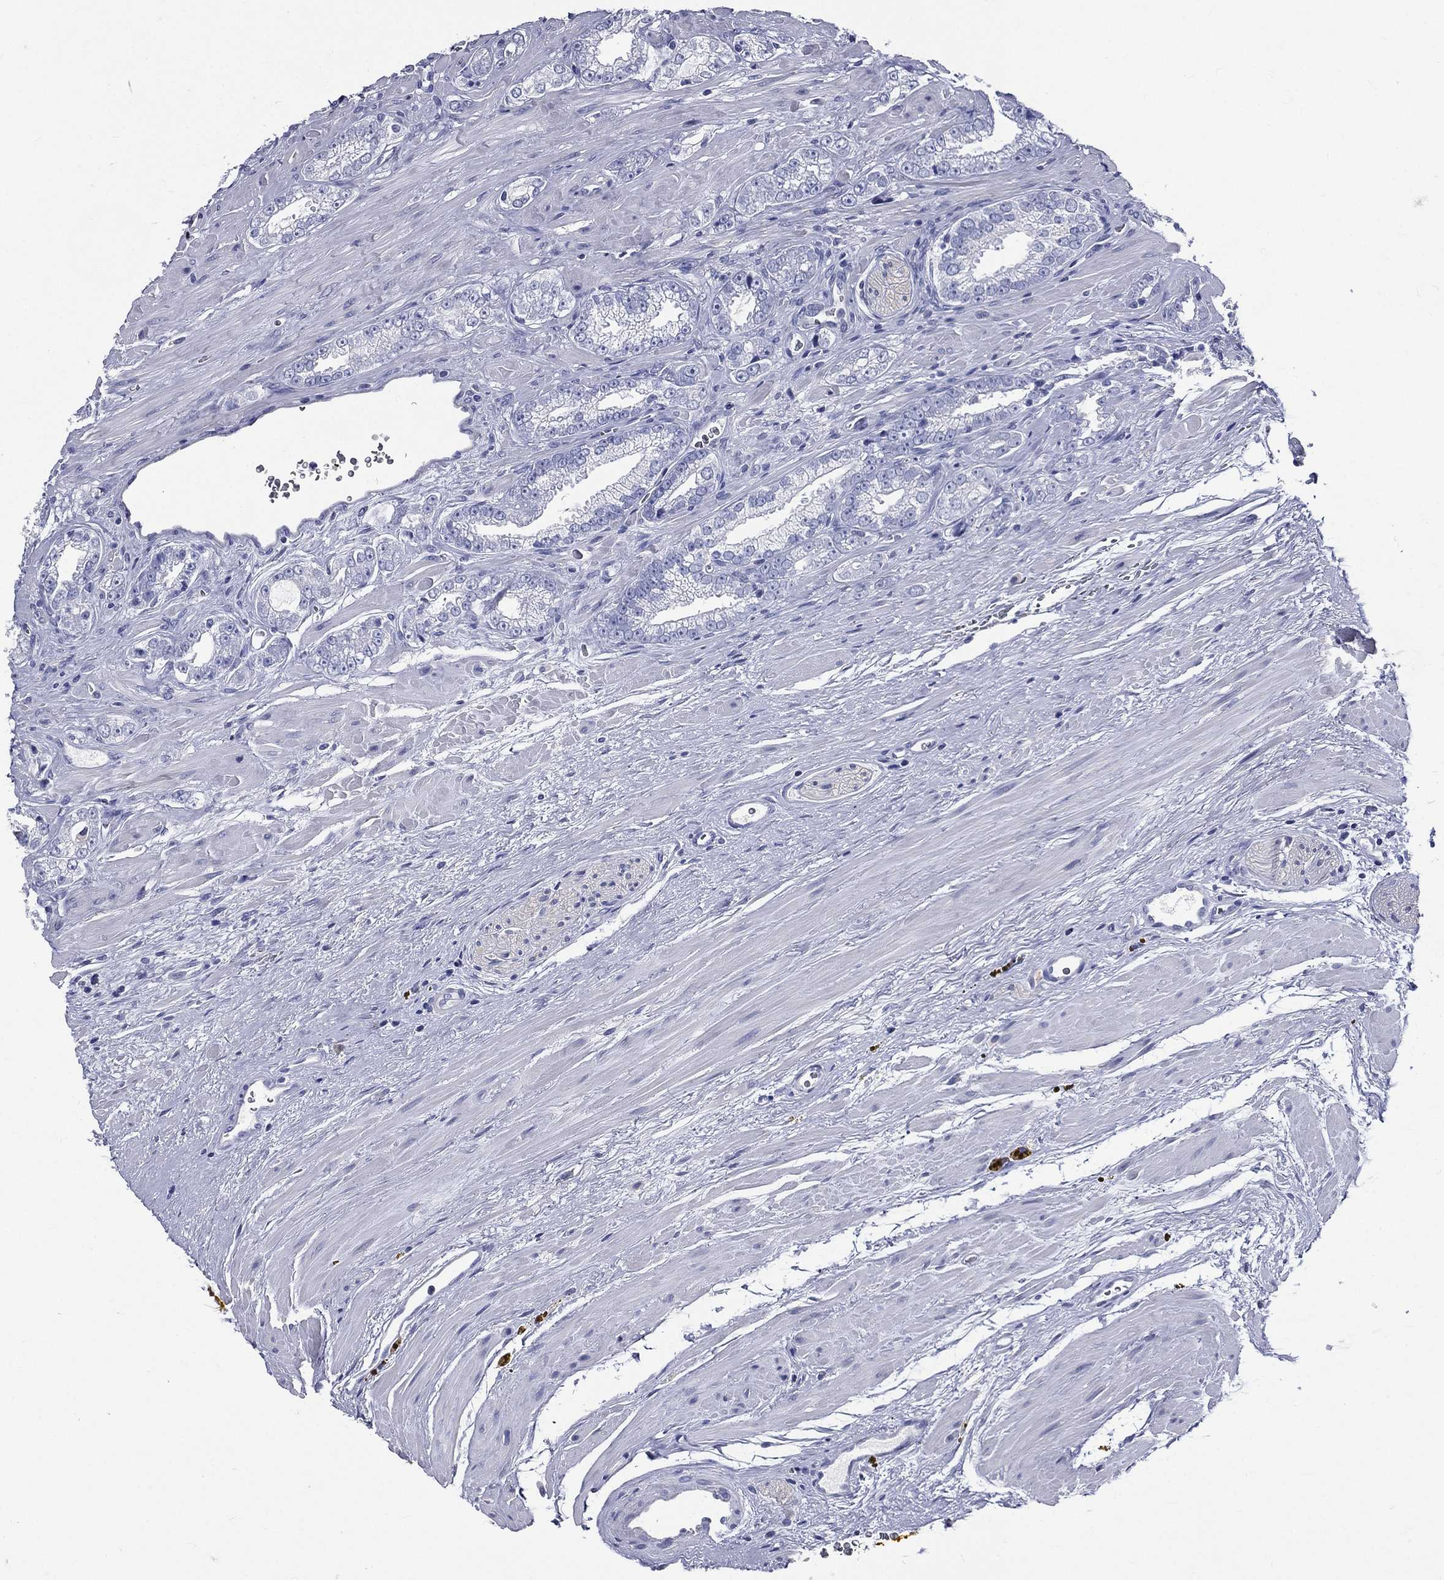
{"staining": {"intensity": "negative", "quantity": "none", "location": "none"}, "tissue": "prostate cancer", "cell_type": "Tumor cells", "image_type": "cancer", "snomed": [{"axis": "morphology", "description": "Adenocarcinoma, NOS"}, {"axis": "topography", "description": "Prostate"}], "caption": "DAB (3,3'-diaminobenzidine) immunohistochemical staining of human prostate adenocarcinoma demonstrates no significant positivity in tumor cells.", "gene": "DPYS", "patient": {"sex": "male", "age": 67}}